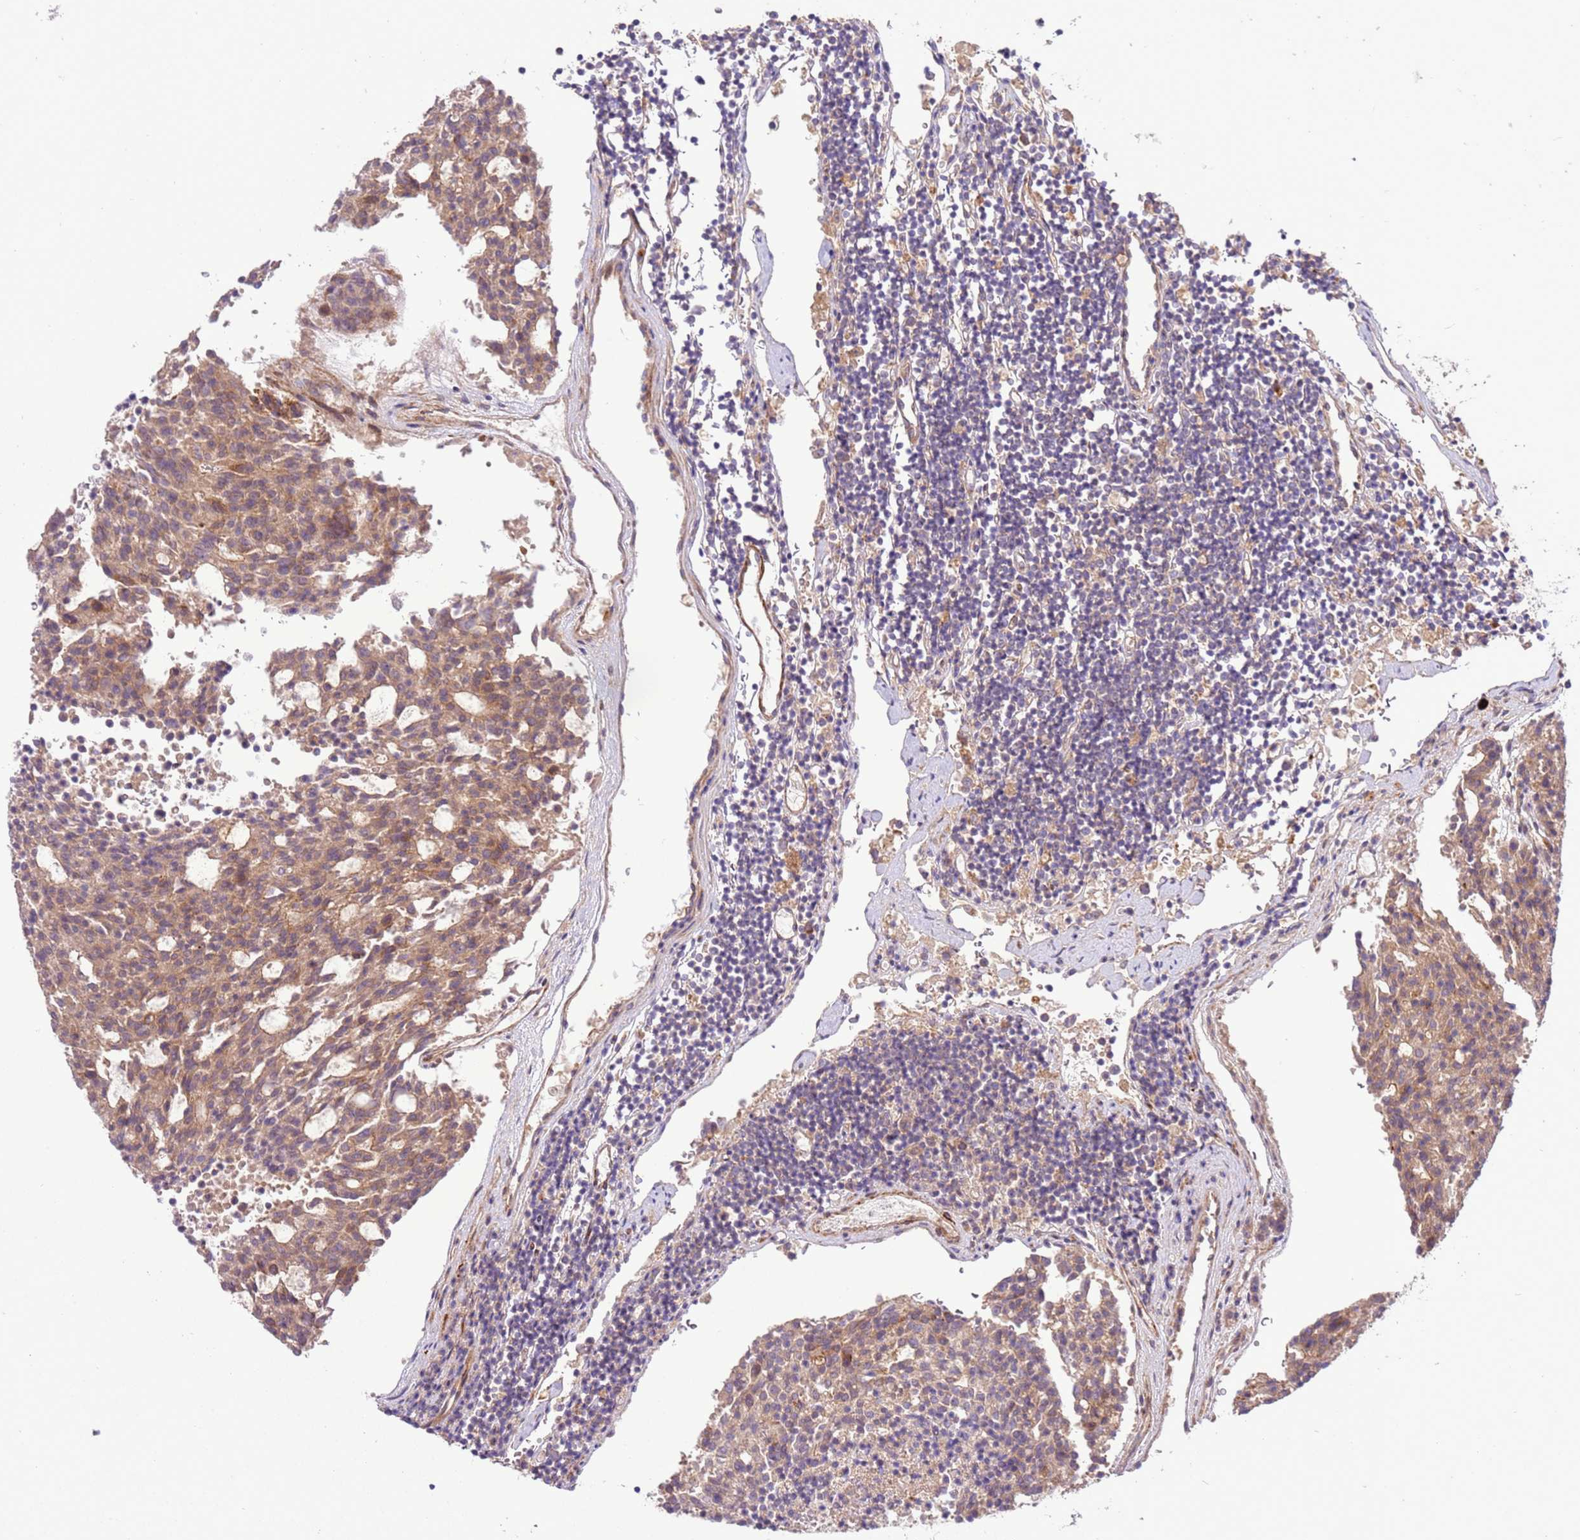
{"staining": {"intensity": "moderate", "quantity": ">75%", "location": "cytoplasmic/membranous"}, "tissue": "carcinoid", "cell_type": "Tumor cells", "image_type": "cancer", "snomed": [{"axis": "morphology", "description": "Carcinoid, malignant, NOS"}, {"axis": "topography", "description": "Pancreas"}], "caption": "Carcinoid (malignant) tissue exhibits moderate cytoplasmic/membranous positivity in approximately >75% of tumor cells, visualized by immunohistochemistry.", "gene": "ZNF624", "patient": {"sex": "female", "age": 54}}